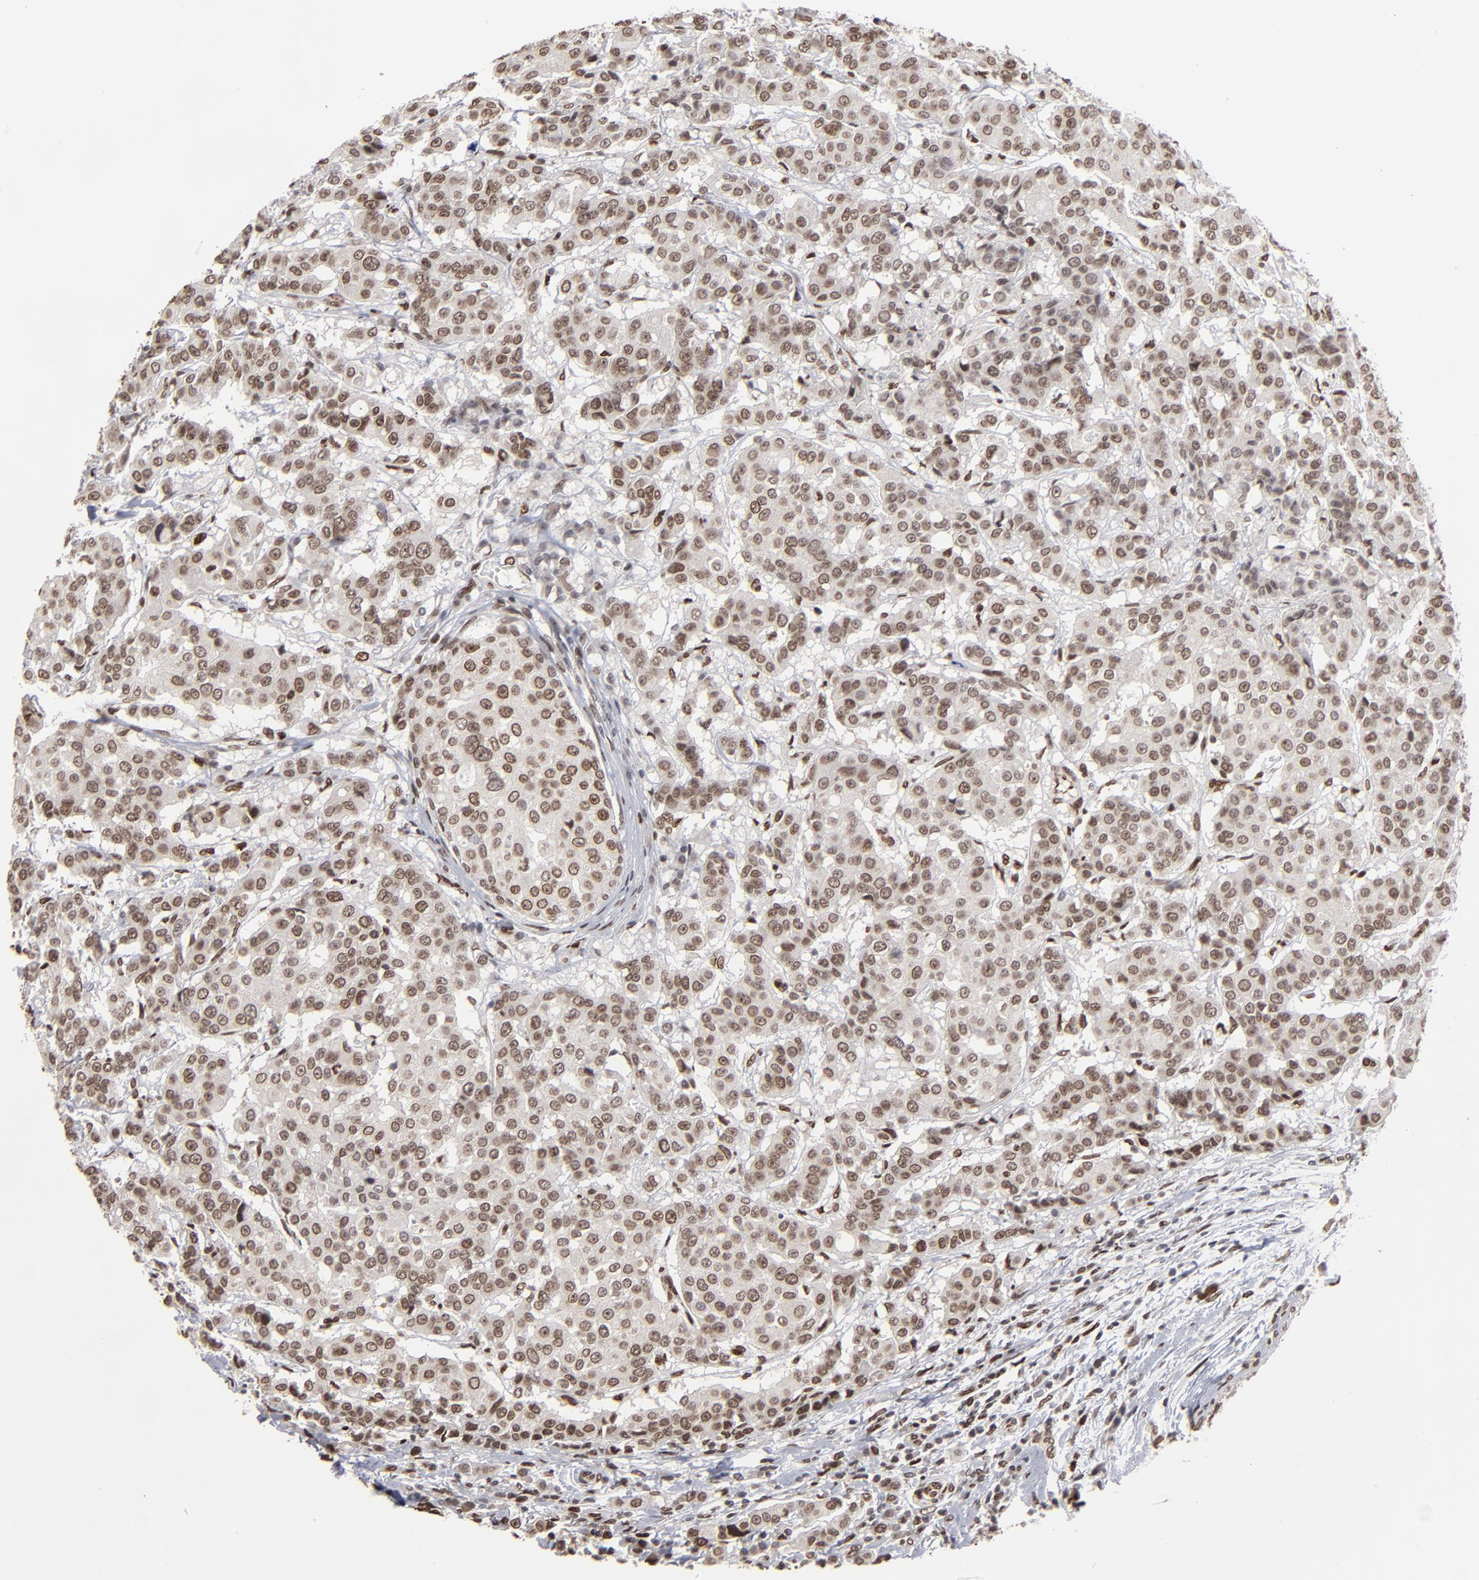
{"staining": {"intensity": "moderate", "quantity": ">75%", "location": "nuclear"}, "tissue": "breast cancer", "cell_type": "Tumor cells", "image_type": "cancer", "snomed": [{"axis": "morphology", "description": "Duct carcinoma"}, {"axis": "topography", "description": "Breast"}], "caption": "Brown immunohistochemical staining in invasive ductal carcinoma (breast) displays moderate nuclear staining in about >75% of tumor cells.", "gene": "BAZ1A", "patient": {"sex": "female", "age": 27}}